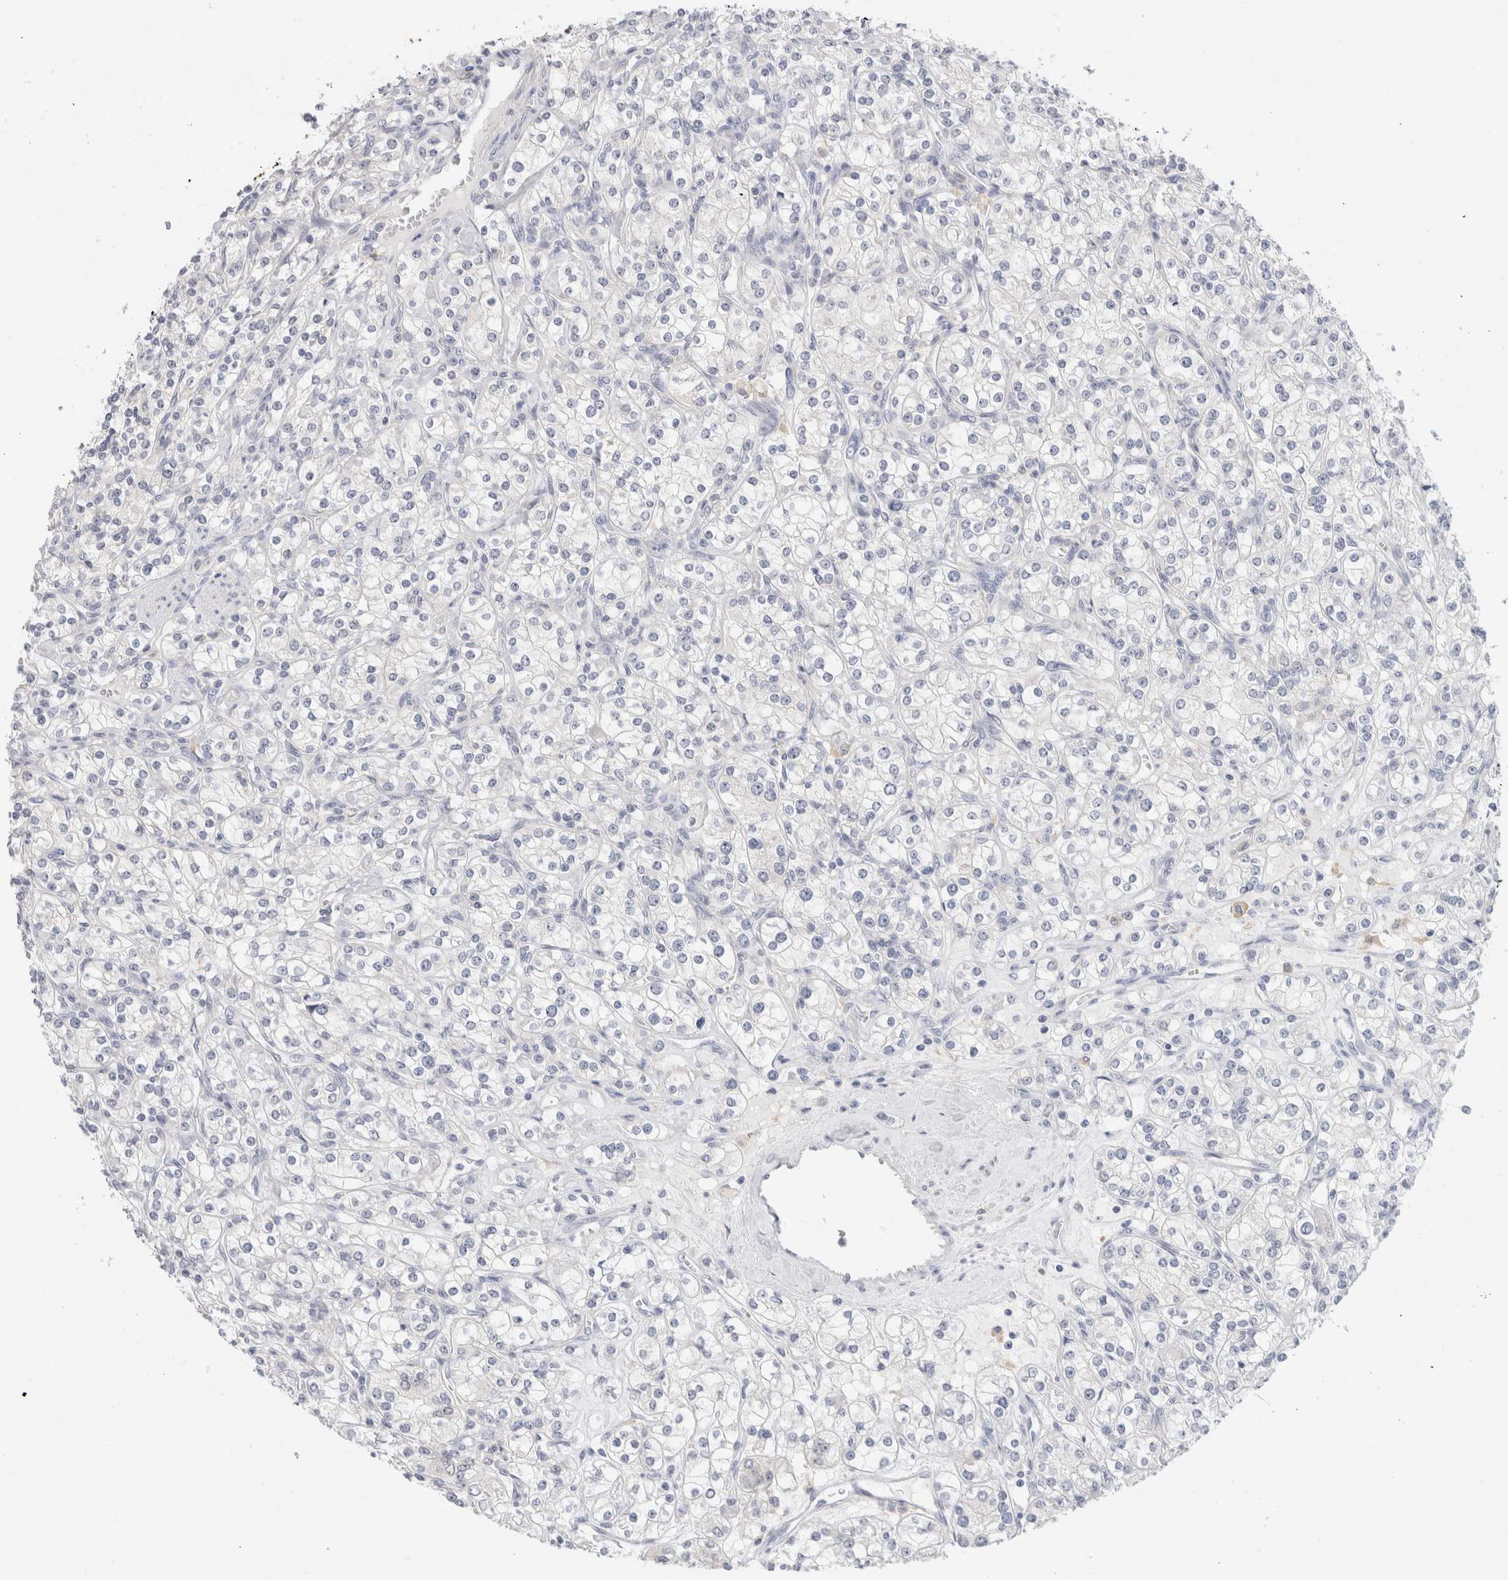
{"staining": {"intensity": "negative", "quantity": "none", "location": "none"}, "tissue": "renal cancer", "cell_type": "Tumor cells", "image_type": "cancer", "snomed": [{"axis": "morphology", "description": "Adenocarcinoma, NOS"}, {"axis": "topography", "description": "Kidney"}], "caption": "Tumor cells are negative for brown protein staining in renal cancer.", "gene": "ADAM30", "patient": {"sex": "male", "age": 77}}